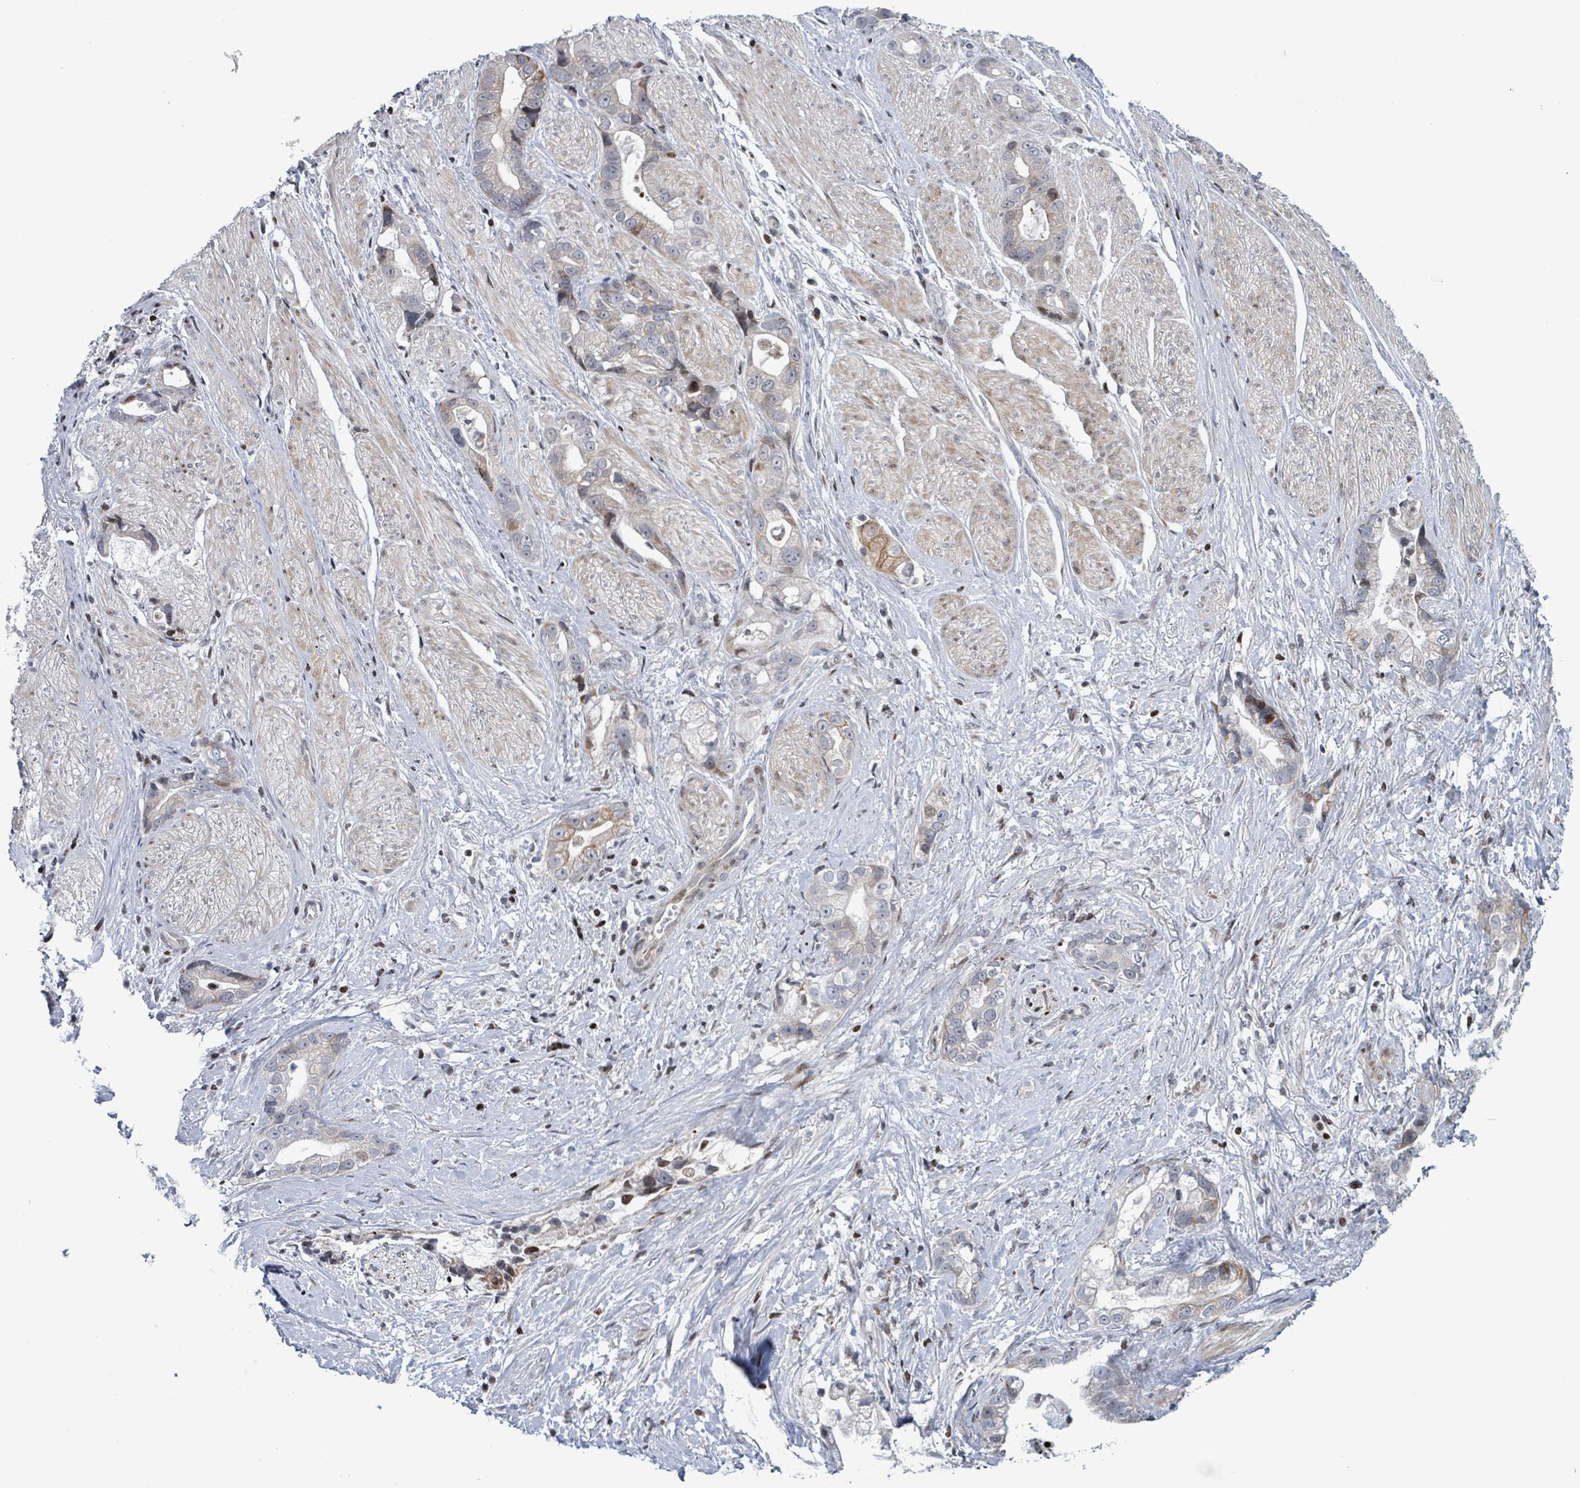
{"staining": {"intensity": "moderate", "quantity": "<25%", "location": "cytoplasmic/membranous"}, "tissue": "stomach cancer", "cell_type": "Tumor cells", "image_type": "cancer", "snomed": [{"axis": "morphology", "description": "Adenocarcinoma, NOS"}, {"axis": "topography", "description": "Stomach"}], "caption": "Immunohistochemical staining of stomach cancer (adenocarcinoma) reveals low levels of moderate cytoplasmic/membranous positivity in about <25% of tumor cells.", "gene": "FNDC4", "patient": {"sex": "male", "age": 55}}